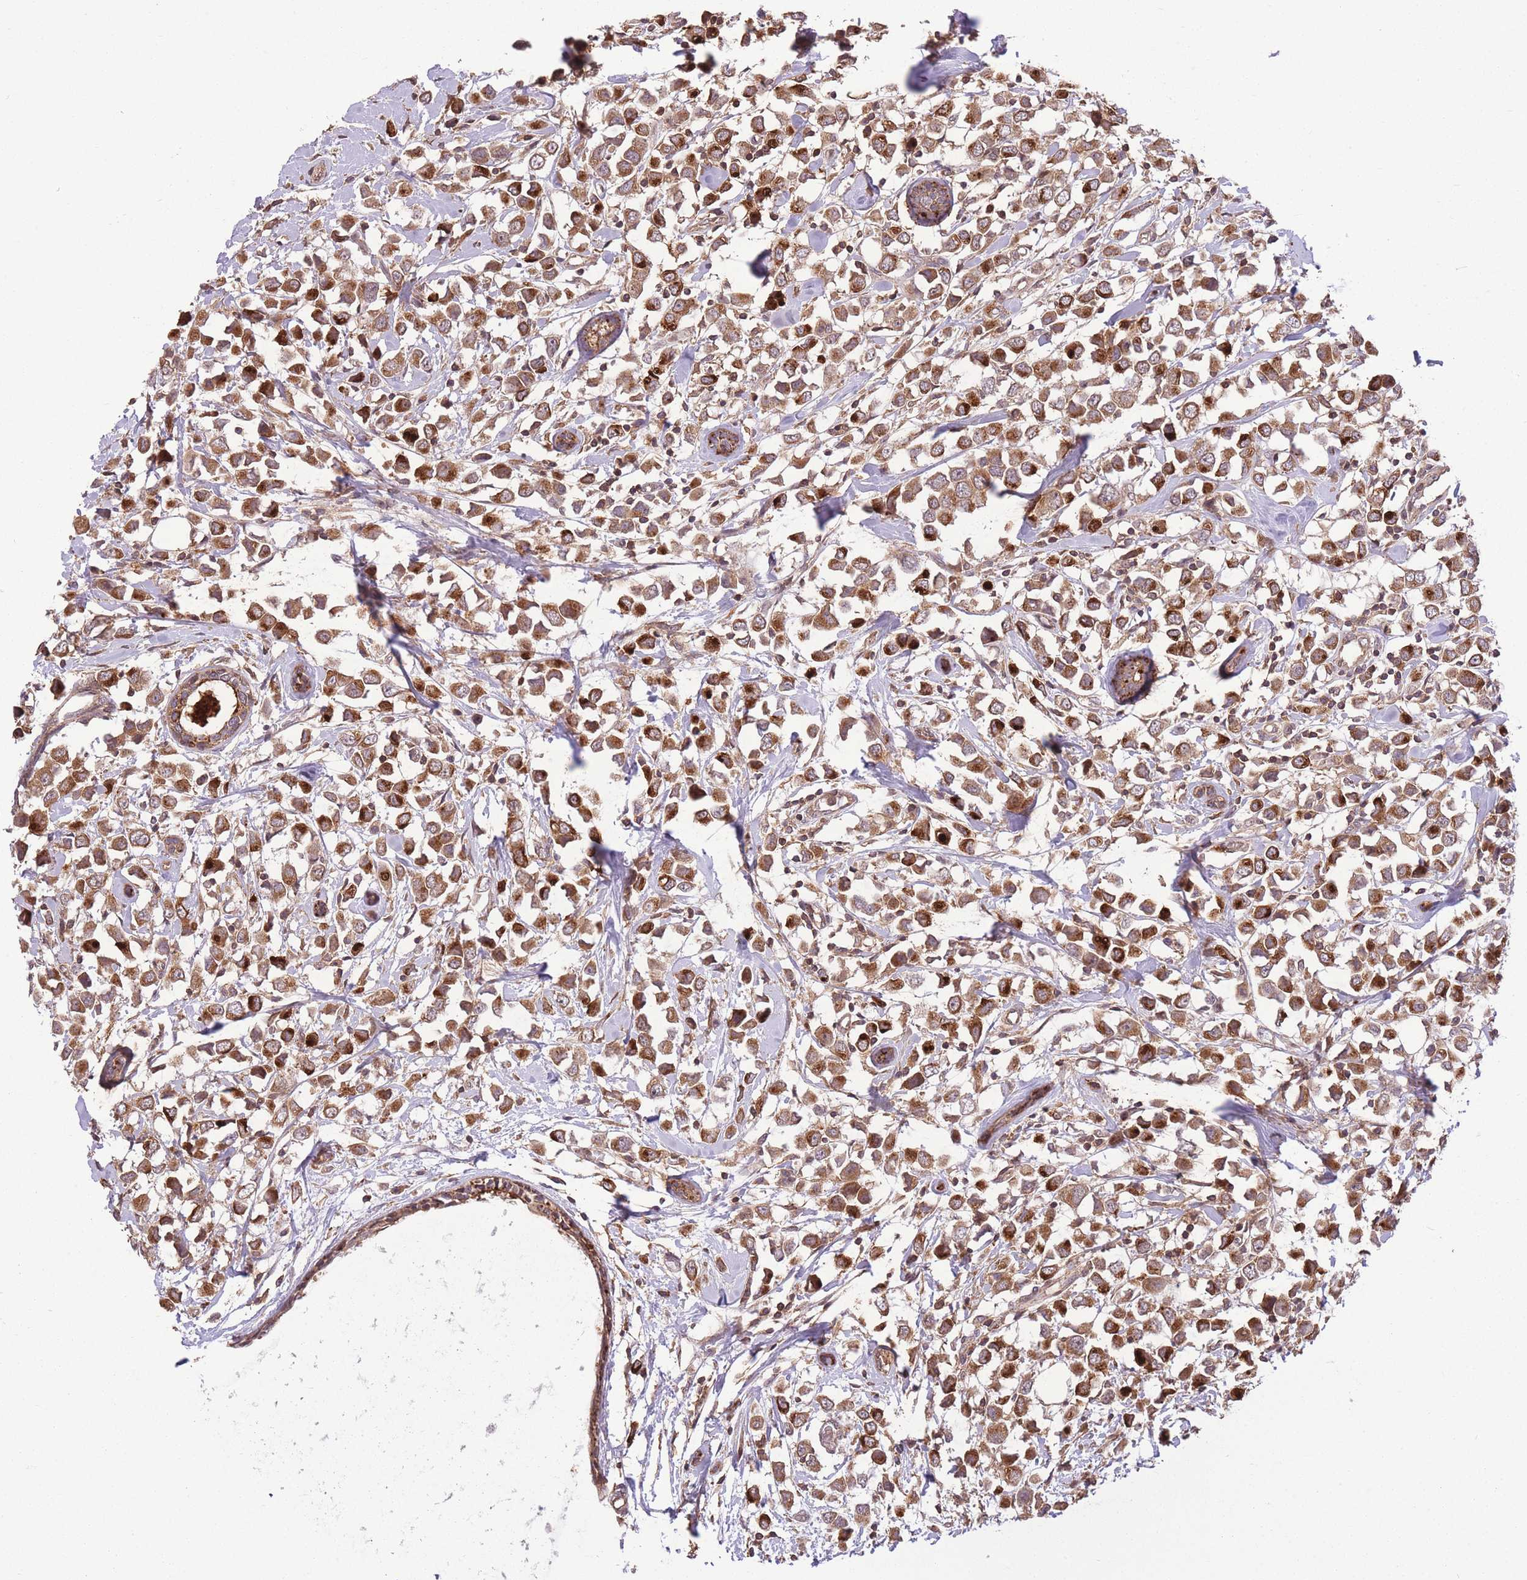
{"staining": {"intensity": "strong", "quantity": ">75%", "location": "cytoplasmic/membranous"}, "tissue": "breast cancer", "cell_type": "Tumor cells", "image_type": "cancer", "snomed": [{"axis": "morphology", "description": "Duct carcinoma"}, {"axis": "topography", "description": "Breast"}], "caption": "Protein positivity by immunohistochemistry displays strong cytoplasmic/membranous expression in about >75% of tumor cells in invasive ductal carcinoma (breast).", "gene": "POLR3F", "patient": {"sex": "female", "age": 61}}